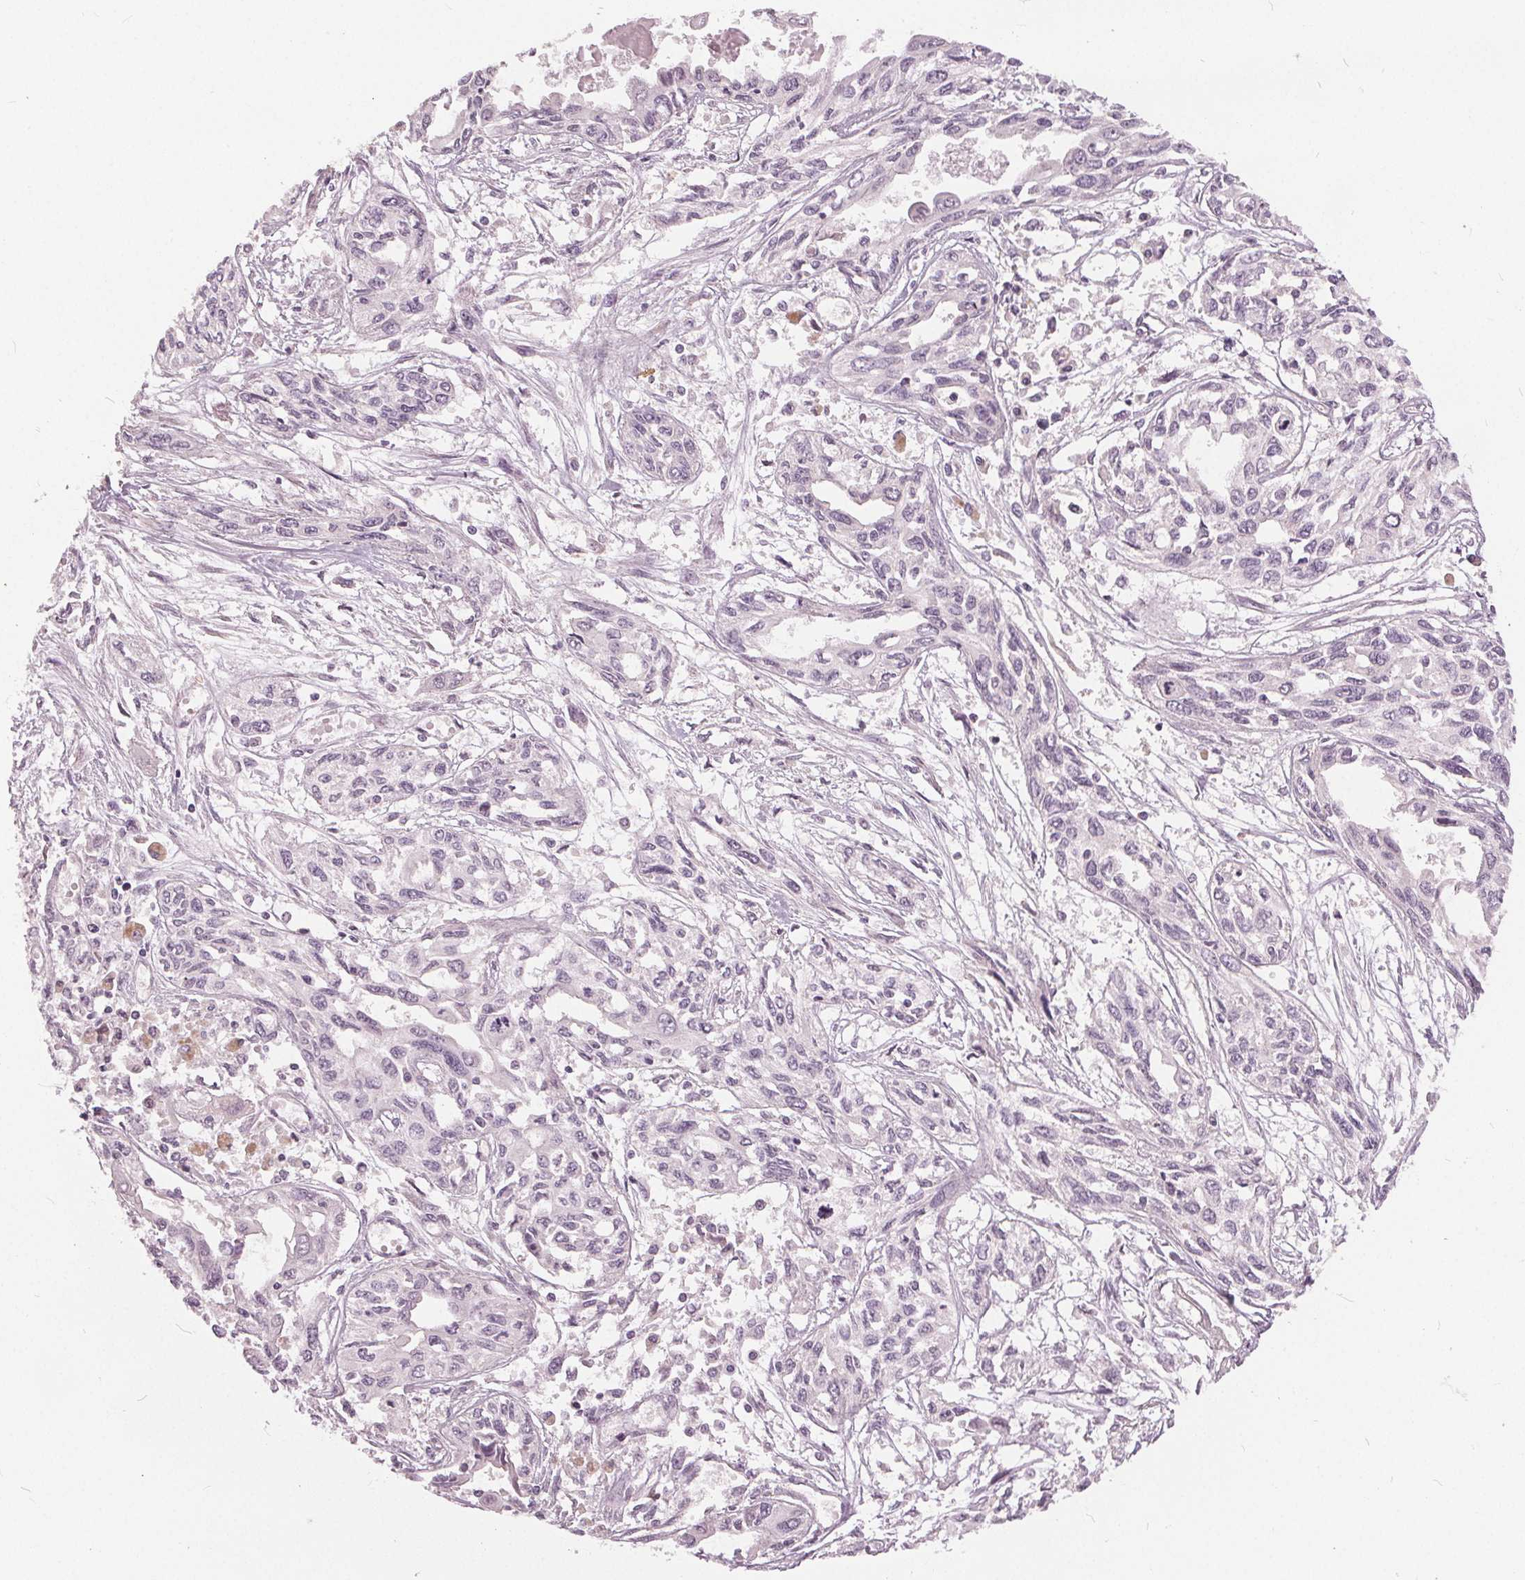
{"staining": {"intensity": "negative", "quantity": "none", "location": "none"}, "tissue": "pancreatic cancer", "cell_type": "Tumor cells", "image_type": "cancer", "snomed": [{"axis": "morphology", "description": "Adenocarcinoma, NOS"}, {"axis": "topography", "description": "Pancreas"}], "caption": "Protein analysis of pancreatic cancer demonstrates no significant positivity in tumor cells.", "gene": "KLK13", "patient": {"sex": "female", "age": 55}}